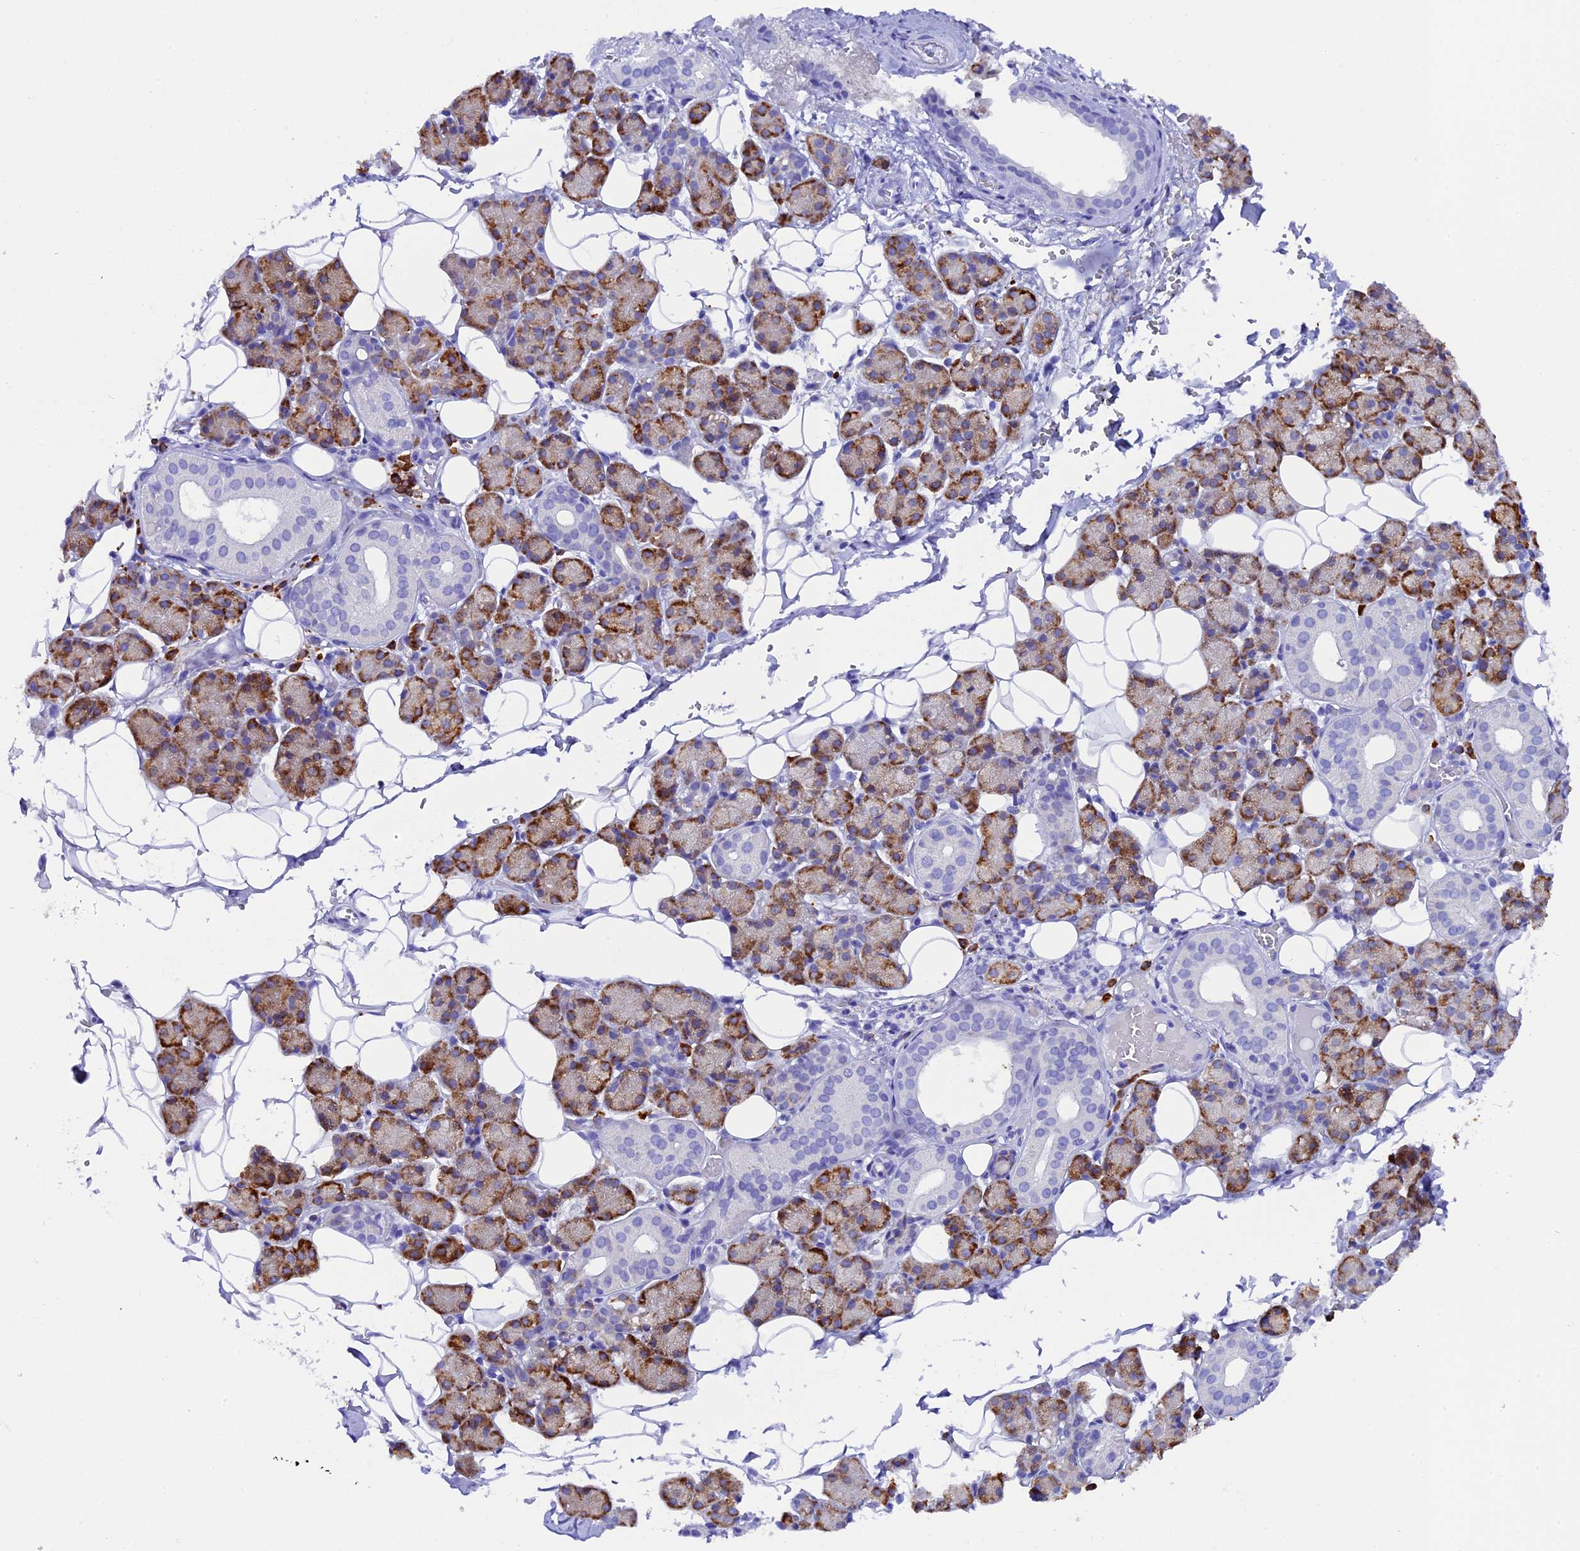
{"staining": {"intensity": "strong", "quantity": "25%-75%", "location": "cytoplasmic/membranous"}, "tissue": "salivary gland", "cell_type": "Glandular cells", "image_type": "normal", "snomed": [{"axis": "morphology", "description": "Normal tissue, NOS"}, {"axis": "topography", "description": "Salivary gland"}], "caption": "Immunohistochemistry (IHC) (DAB (3,3'-diaminobenzidine)) staining of unremarkable human salivary gland exhibits strong cytoplasmic/membranous protein positivity in approximately 25%-75% of glandular cells. (Stains: DAB in brown, nuclei in blue, Microscopy: brightfield microscopy at high magnification).", "gene": "FKBP11", "patient": {"sex": "female", "age": 33}}